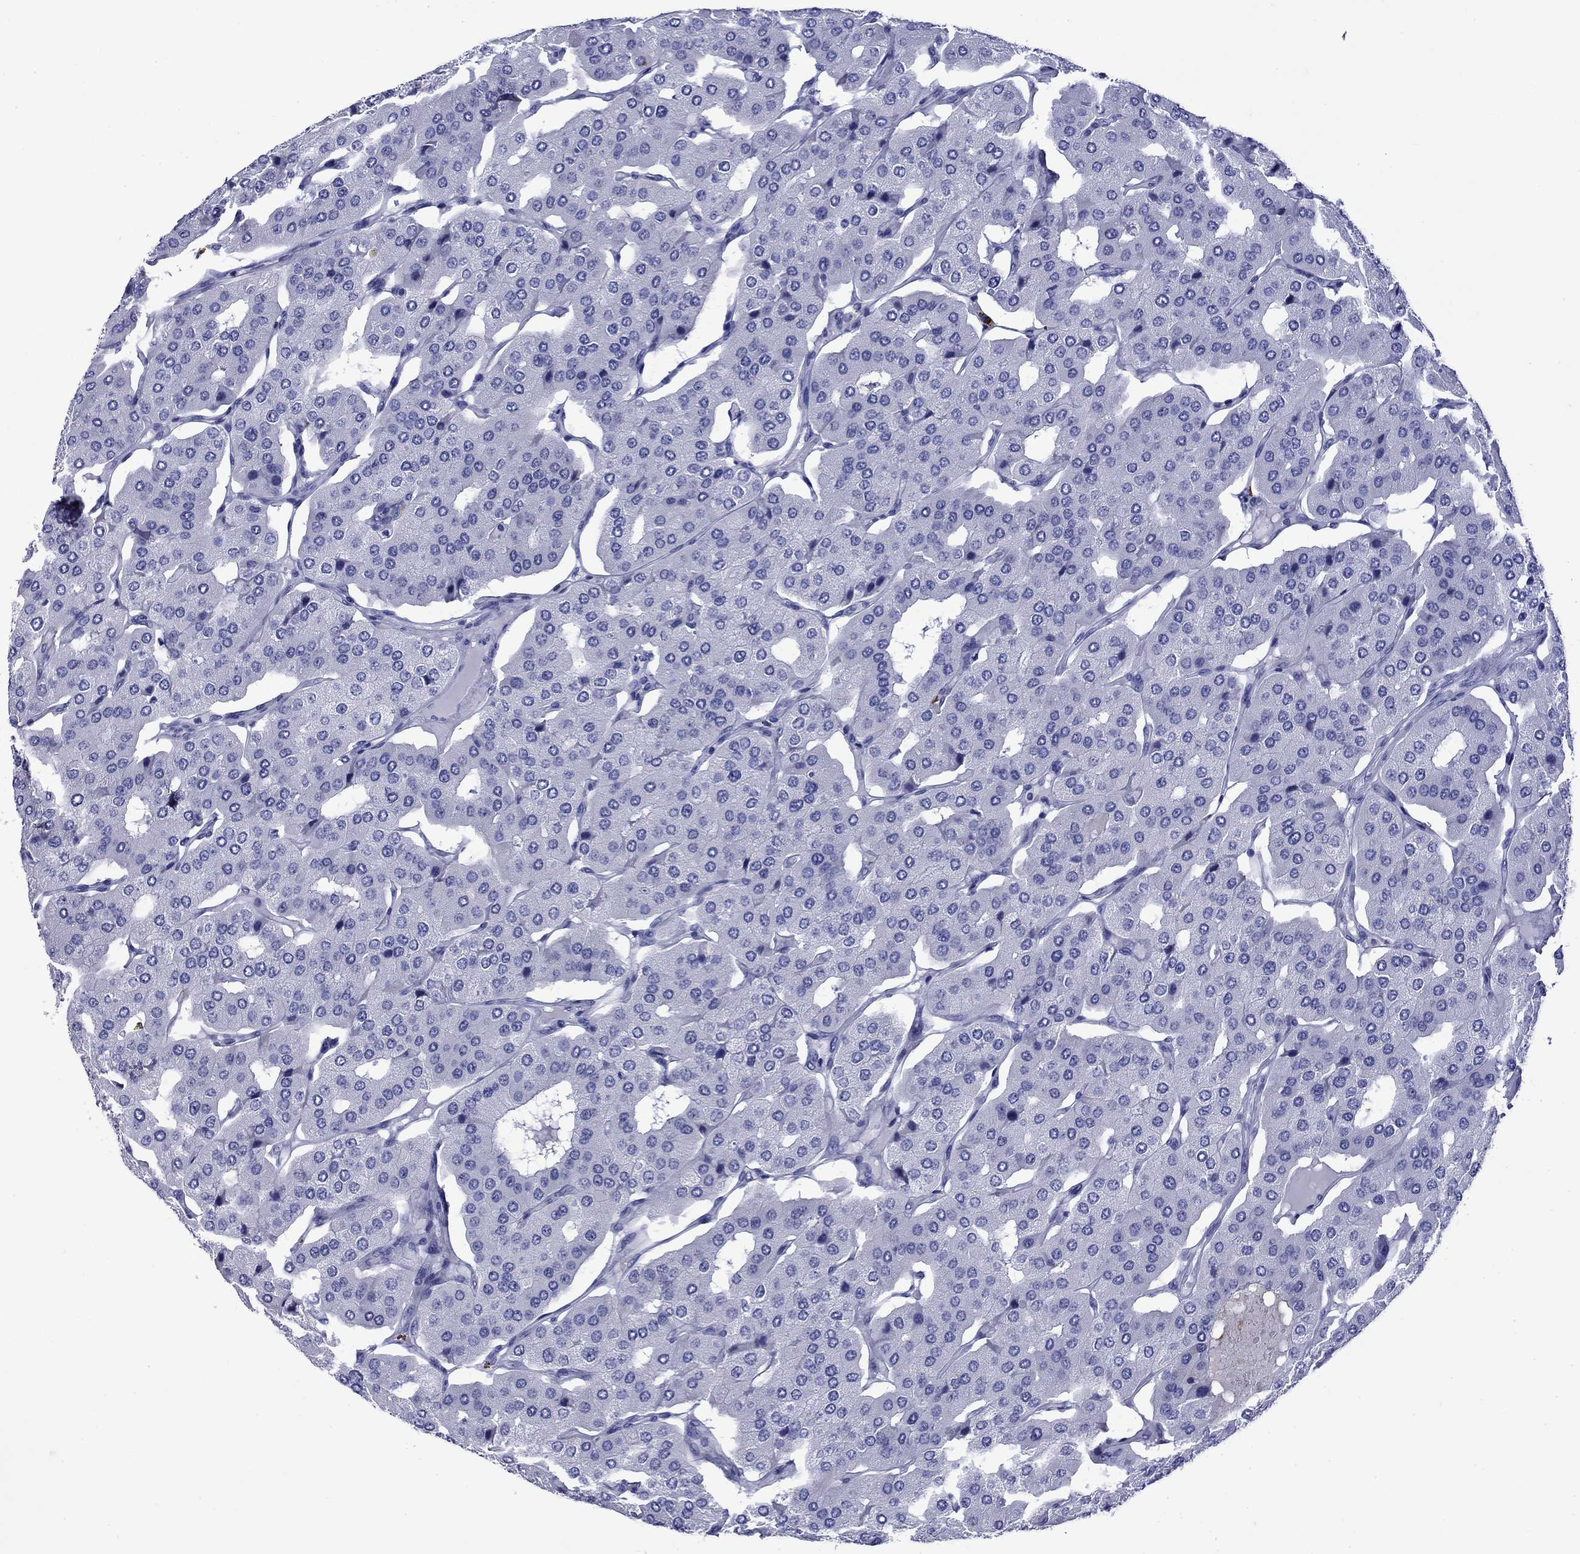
{"staining": {"intensity": "negative", "quantity": "none", "location": "none"}, "tissue": "parathyroid gland", "cell_type": "Glandular cells", "image_type": "normal", "snomed": [{"axis": "morphology", "description": "Normal tissue, NOS"}, {"axis": "morphology", "description": "Adenoma, NOS"}, {"axis": "topography", "description": "Parathyroid gland"}], "caption": "DAB immunohistochemical staining of unremarkable parathyroid gland shows no significant staining in glandular cells.", "gene": "ROM1", "patient": {"sex": "female", "age": 86}}